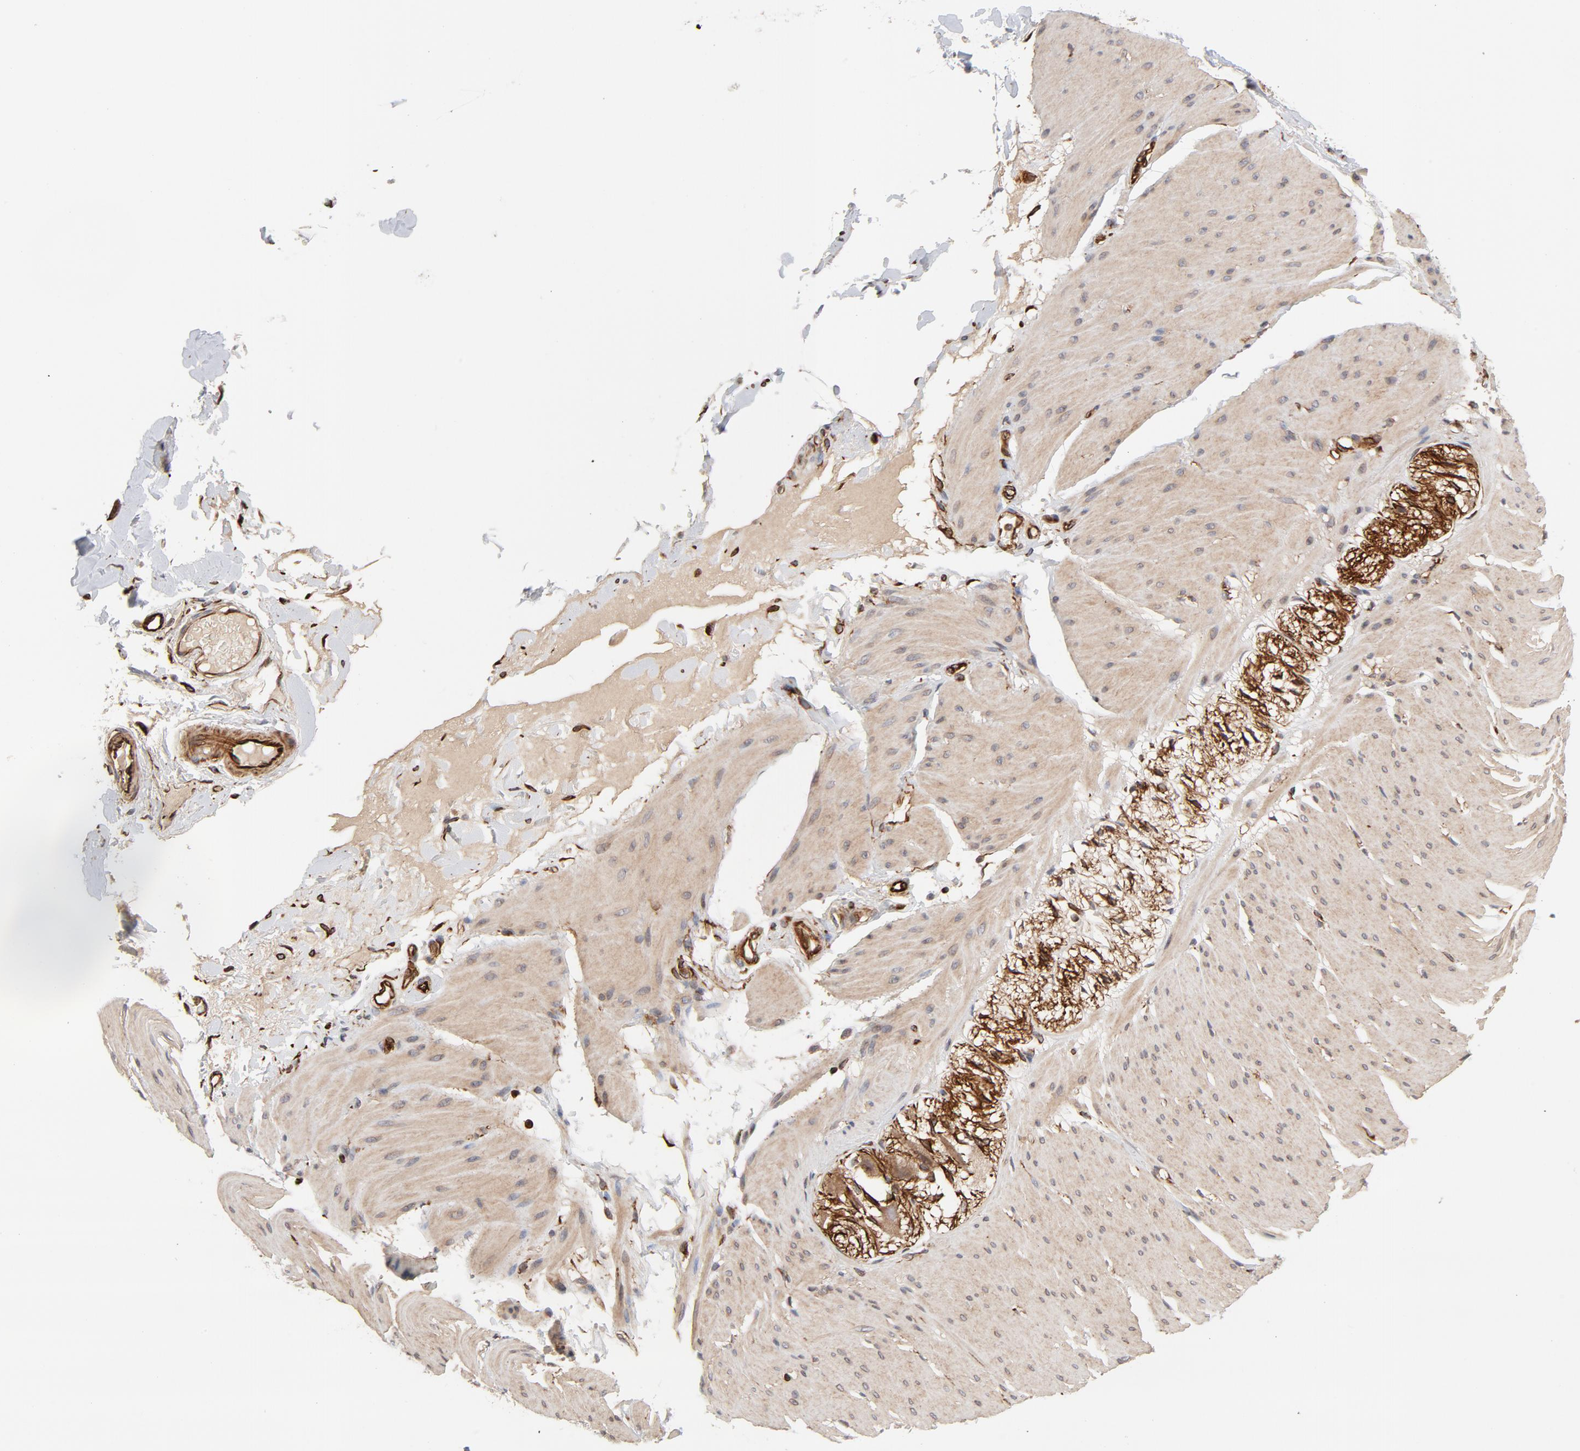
{"staining": {"intensity": "weak", "quantity": ">75%", "location": "cytoplasmic/membranous"}, "tissue": "smooth muscle", "cell_type": "Smooth muscle cells", "image_type": "normal", "snomed": [{"axis": "morphology", "description": "Normal tissue, NOS"}, {"axis": "topography", "description": "Smooth muscle"}, {"axis": "topography", "description": "Colon"}], "caption": "Unremarkable smooth muscle demonstrates weak cytoplasmic/membranous staining in about >75% of smooth muscle cells.", "gene": "DNAAF2", "patient": {"sex": "male", "age": 67}}